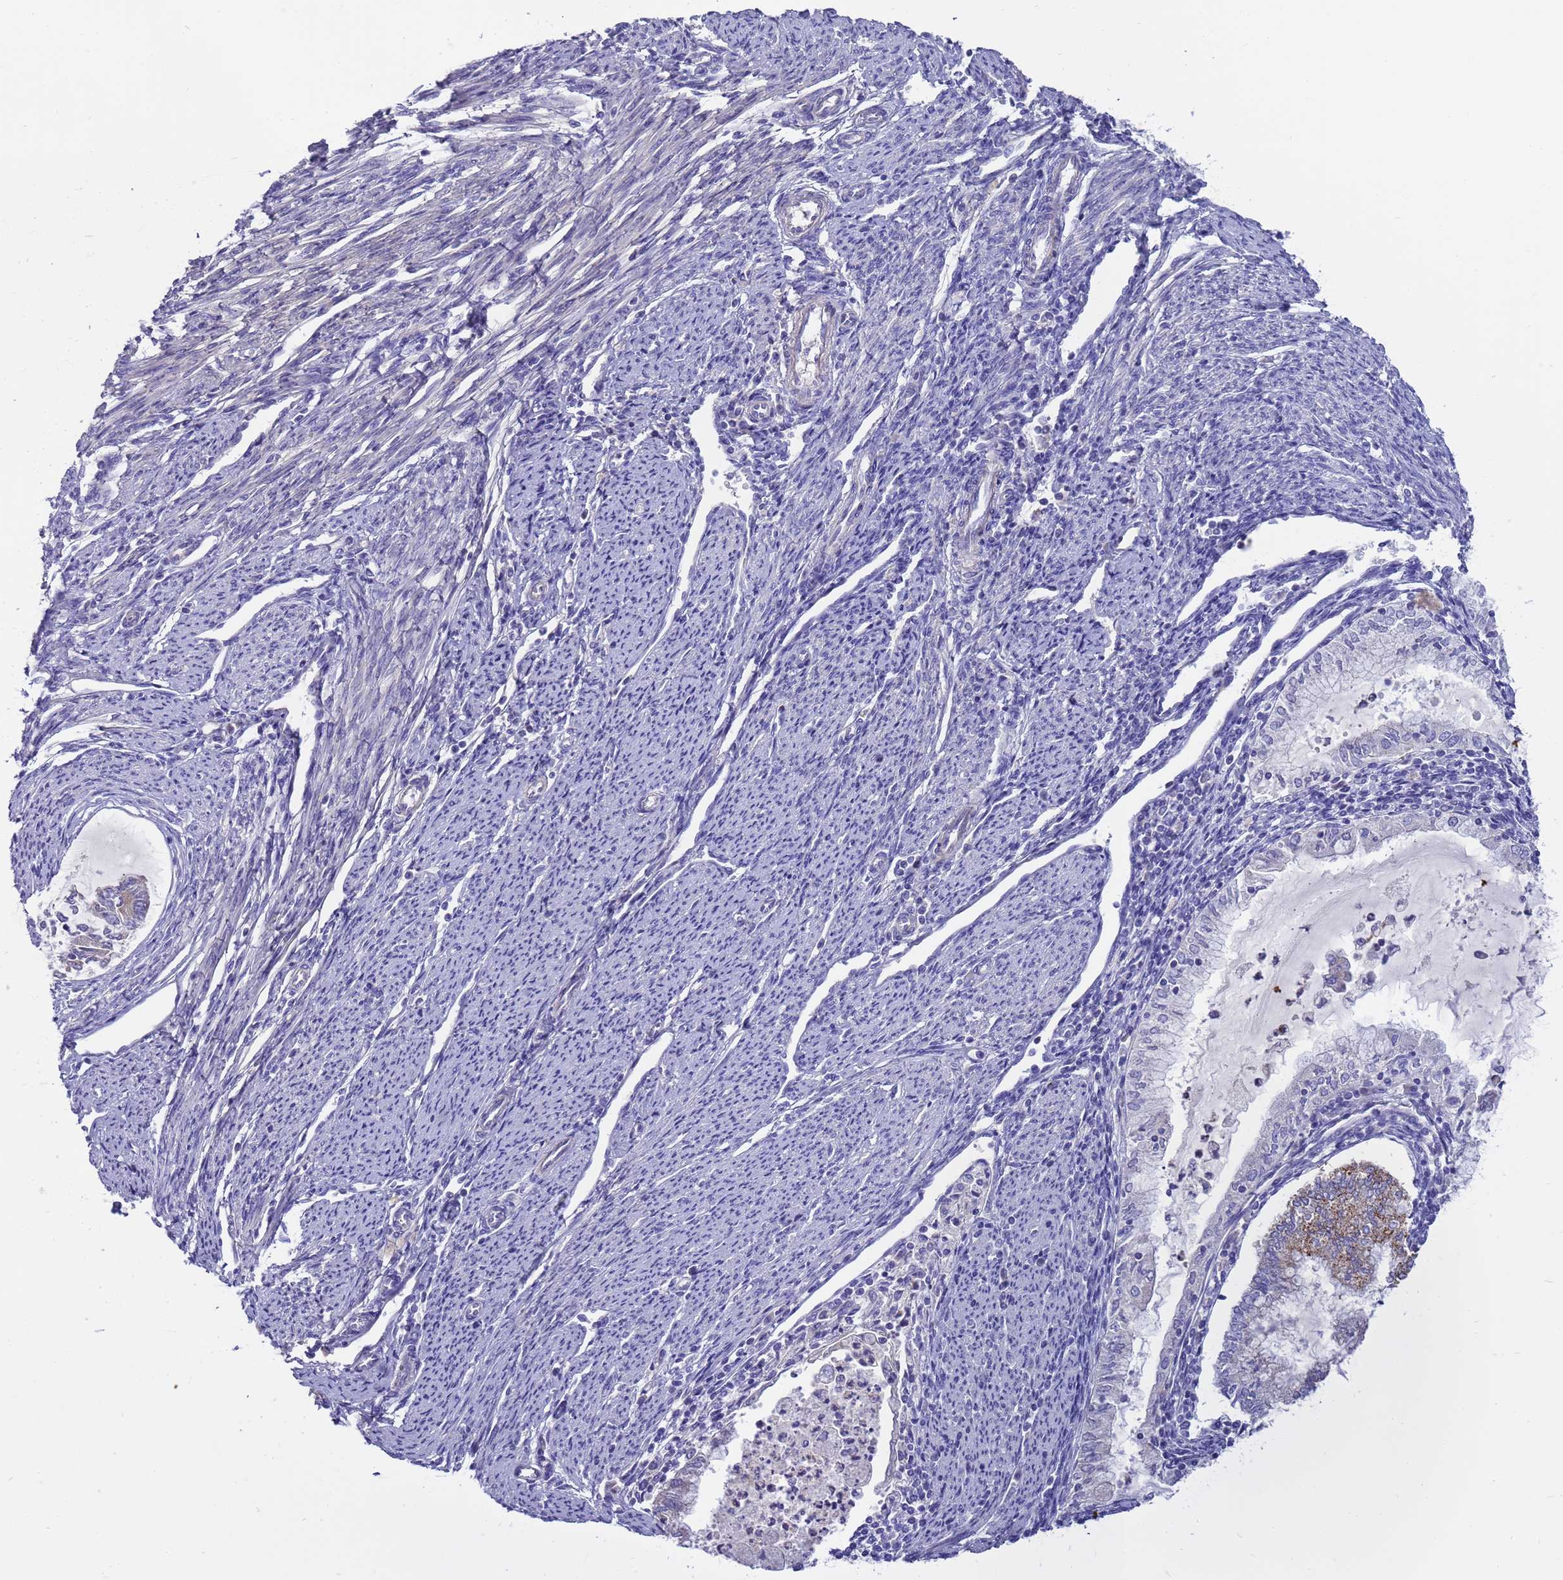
{"staining": {"intensity": "moderate", "quantity": "<25%", "location": "cytoplasmic/membranous"}, "tissue": "endometrial cancer", "cell_type": "Tumor cells", "image_type": "cancer", "snomed": [{"axis": "morphology", "description": "Adenocarcinoma, NOS"}, {"axis": "topography", "description": "Endometrium"}], "caption": "Human endometrial adenocarcinoma stained with a brown dye demonstrates moderate cytoplasmic/membranous positive staining in about <25% of tumor cells.", "gene": "RIPPLY2", "patient": {"sex": "female", "age": 79}}